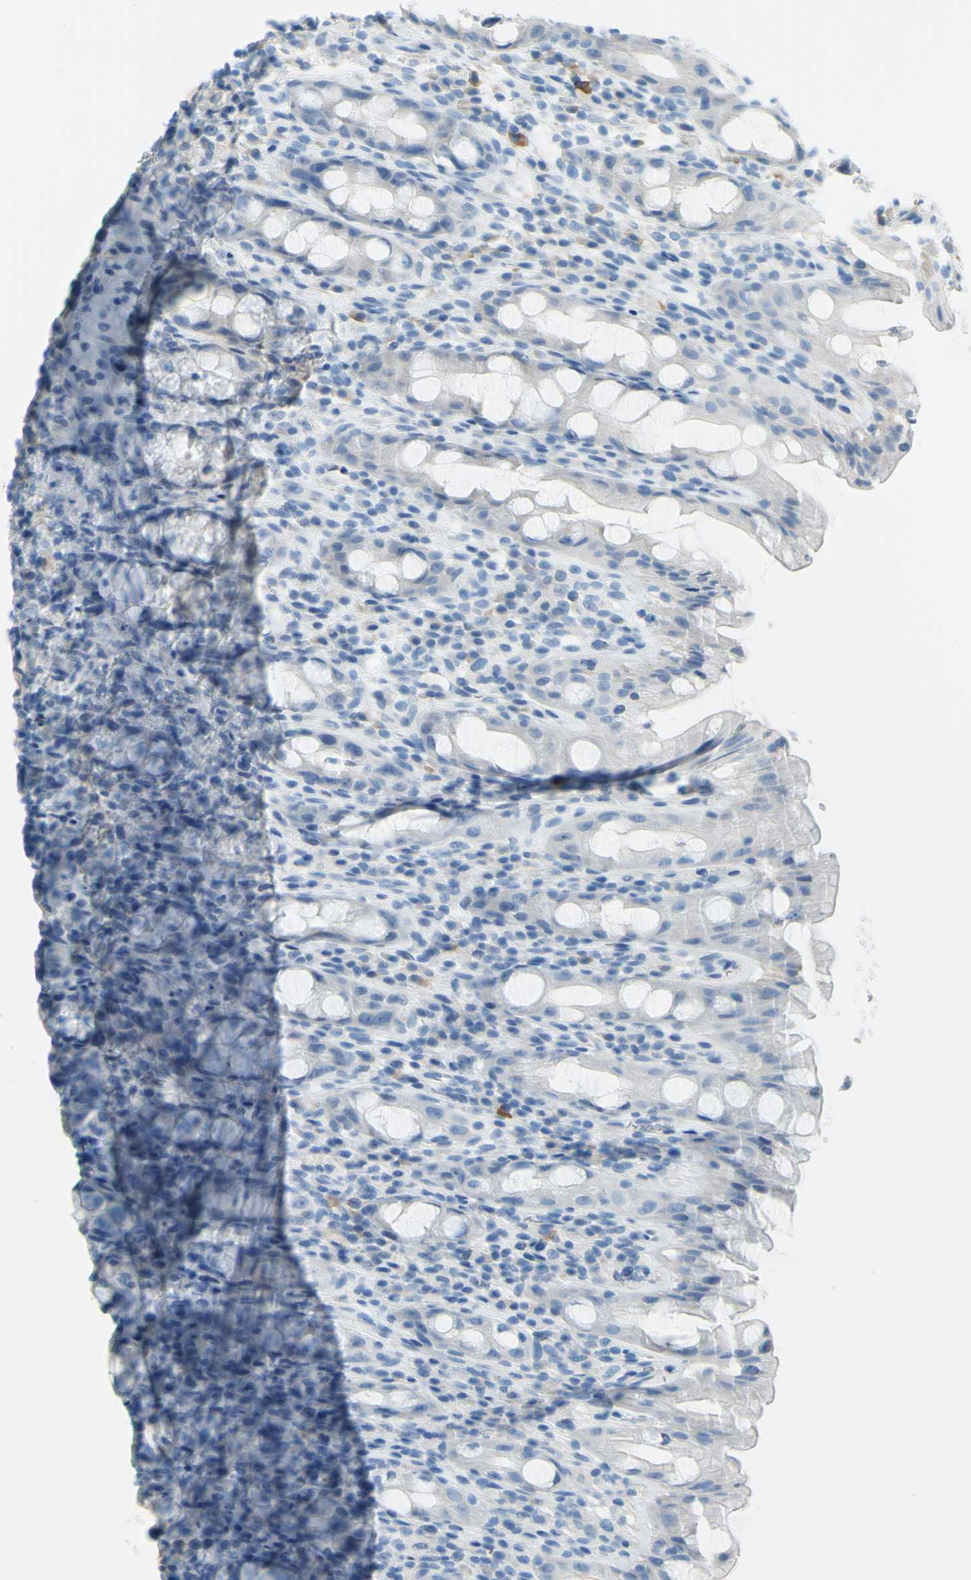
{"staining": {"intensity": "negative", "quantity": "none", "location": "none"}, "tissue": "rectum", "cell_type": "Glandular cells", "image_type": "normal", "snomed": [{"axis": "morphology", "description": "Normal tissue, NOS"}, {"axis": "topography", "description": "Rectum"}], "caption": "DAB (3,3'-diaminobenzidine) immunohistochemical staining of normal human rectum exhibits no significant expression in glandular cells.", "gene": "DCT", "patient": {"sex": "male", "age": 44}}